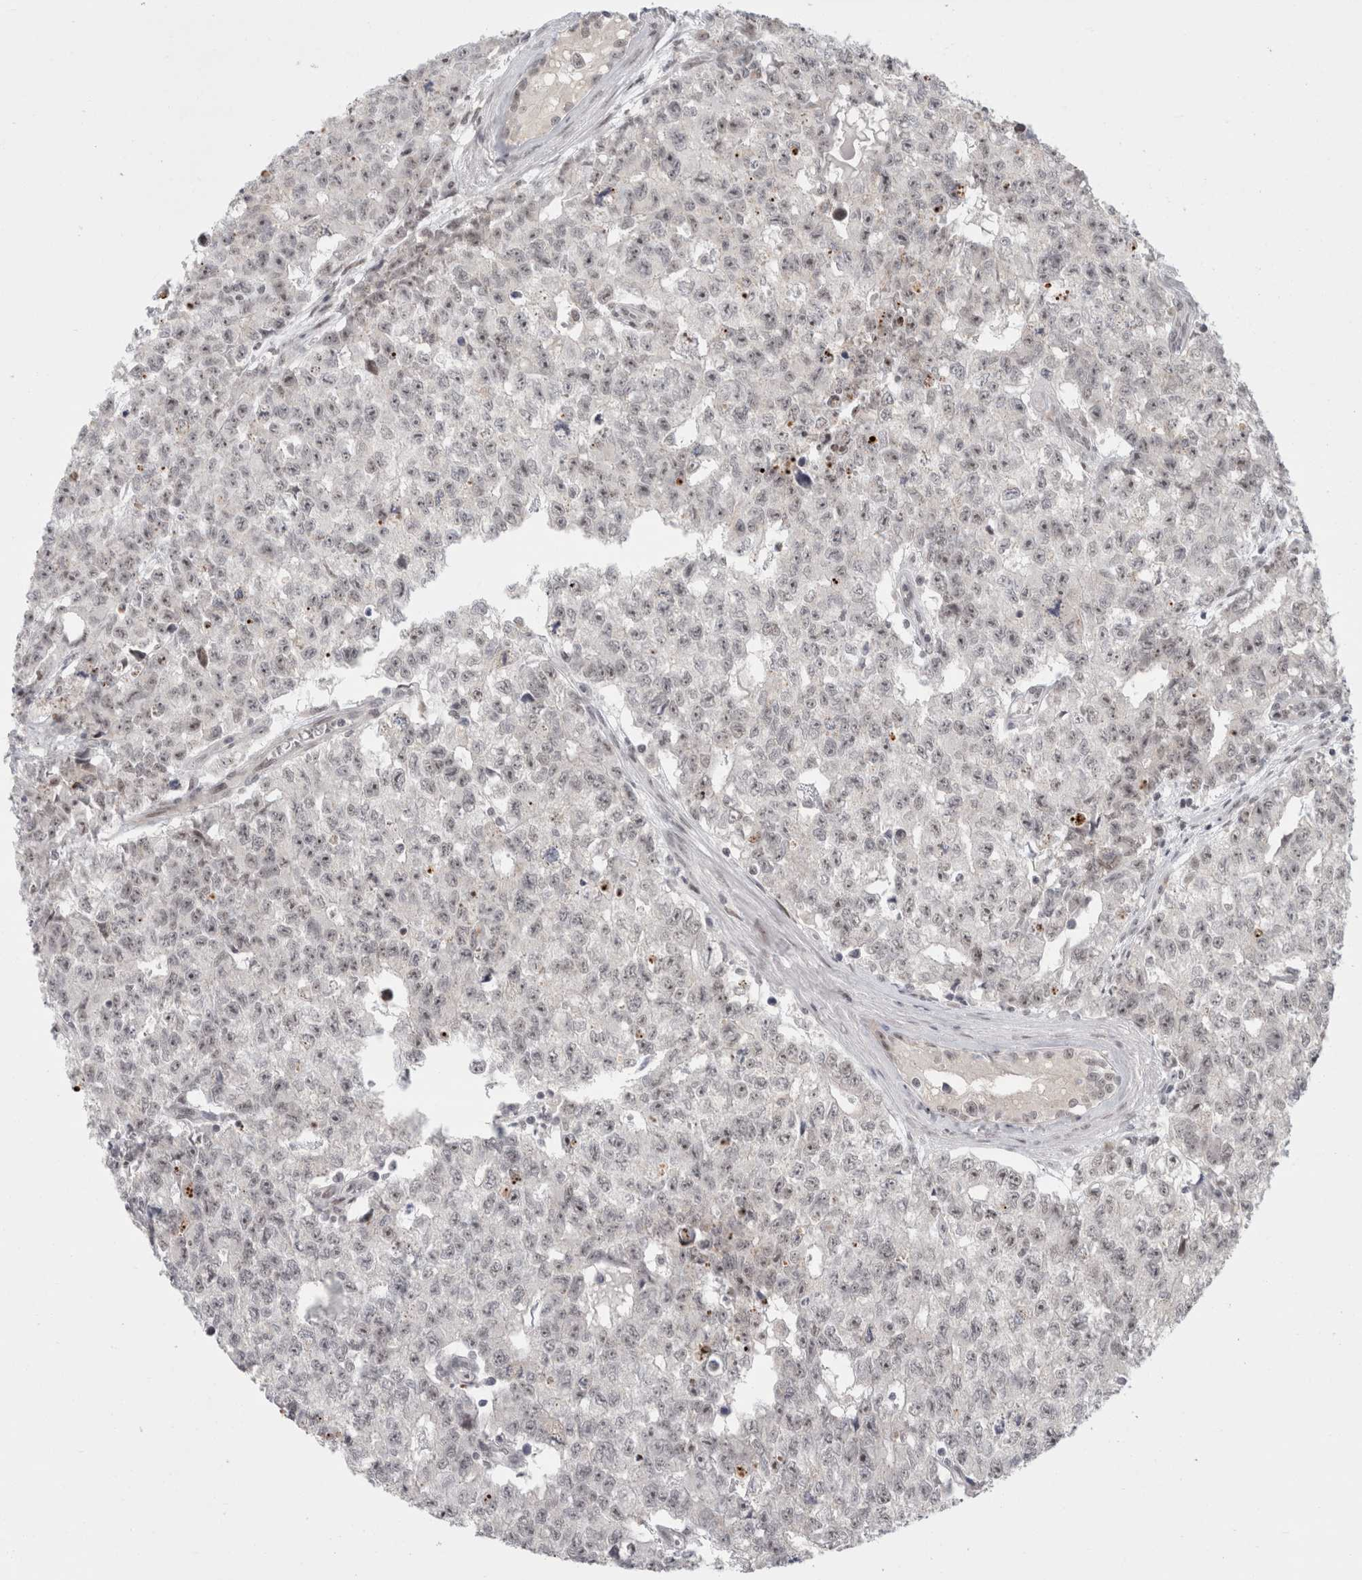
{"staining": {"intensity": "negative", "quantity": "none", "location": "none"}, "tissue": "testis cancer", "cell_type": "Tumor cells", "image_type": "cancer", "snomed": [{"axis": "morphology", "description": "Carcinoma, Embryonal, NOS"}, {"axis": "topography", "description": "Testis"}], "caption": "DAB (3,3'-diaminobenzidine) immunohistochemical staining of testis cancer displays no significant staining in tumor cells.", "gene": "SENP6", "patient": {"sex": "male", "age": 28}}